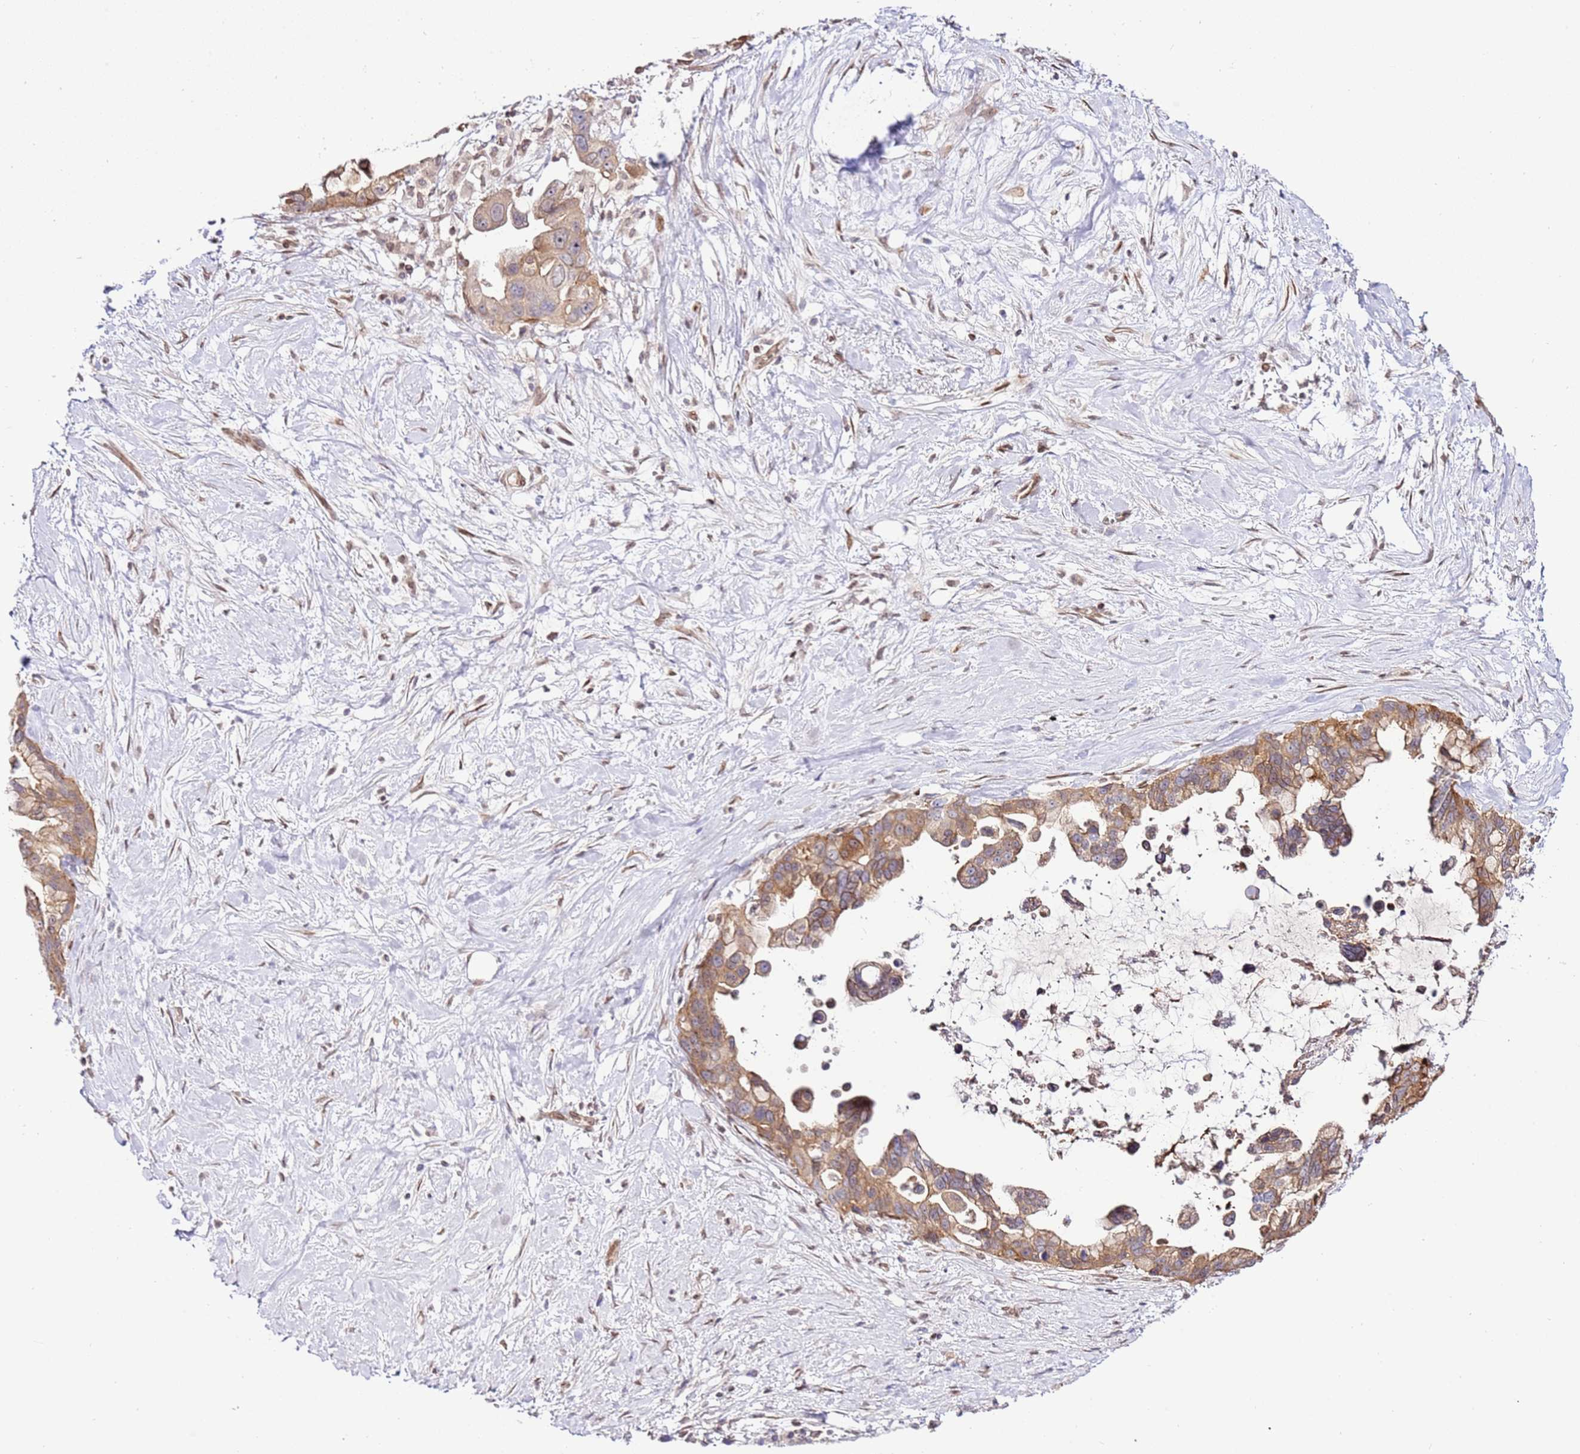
{"staining": {"intensity": "moderate", "quantity": "25%-75%", "location": "cytoplasmic/membranous"}, "tissue": "pancreatic cancer", "cell_type": "Tumor cells", "image_type": "cancer", "snomed": [{"axis": "morphology", "description": "Adenocarcinoma, NOS"}, {"axis": "topography", "description": "Pancreas"}], "caption": "There is medium levels of moderate cytoplasmic/membranous expression in tumor cells of pancreatic cancer, as demonstrated by immunohistochemical staining (brown color).", "gene": "TRIM37", "patient": {"sex": "female", "age": 83}}